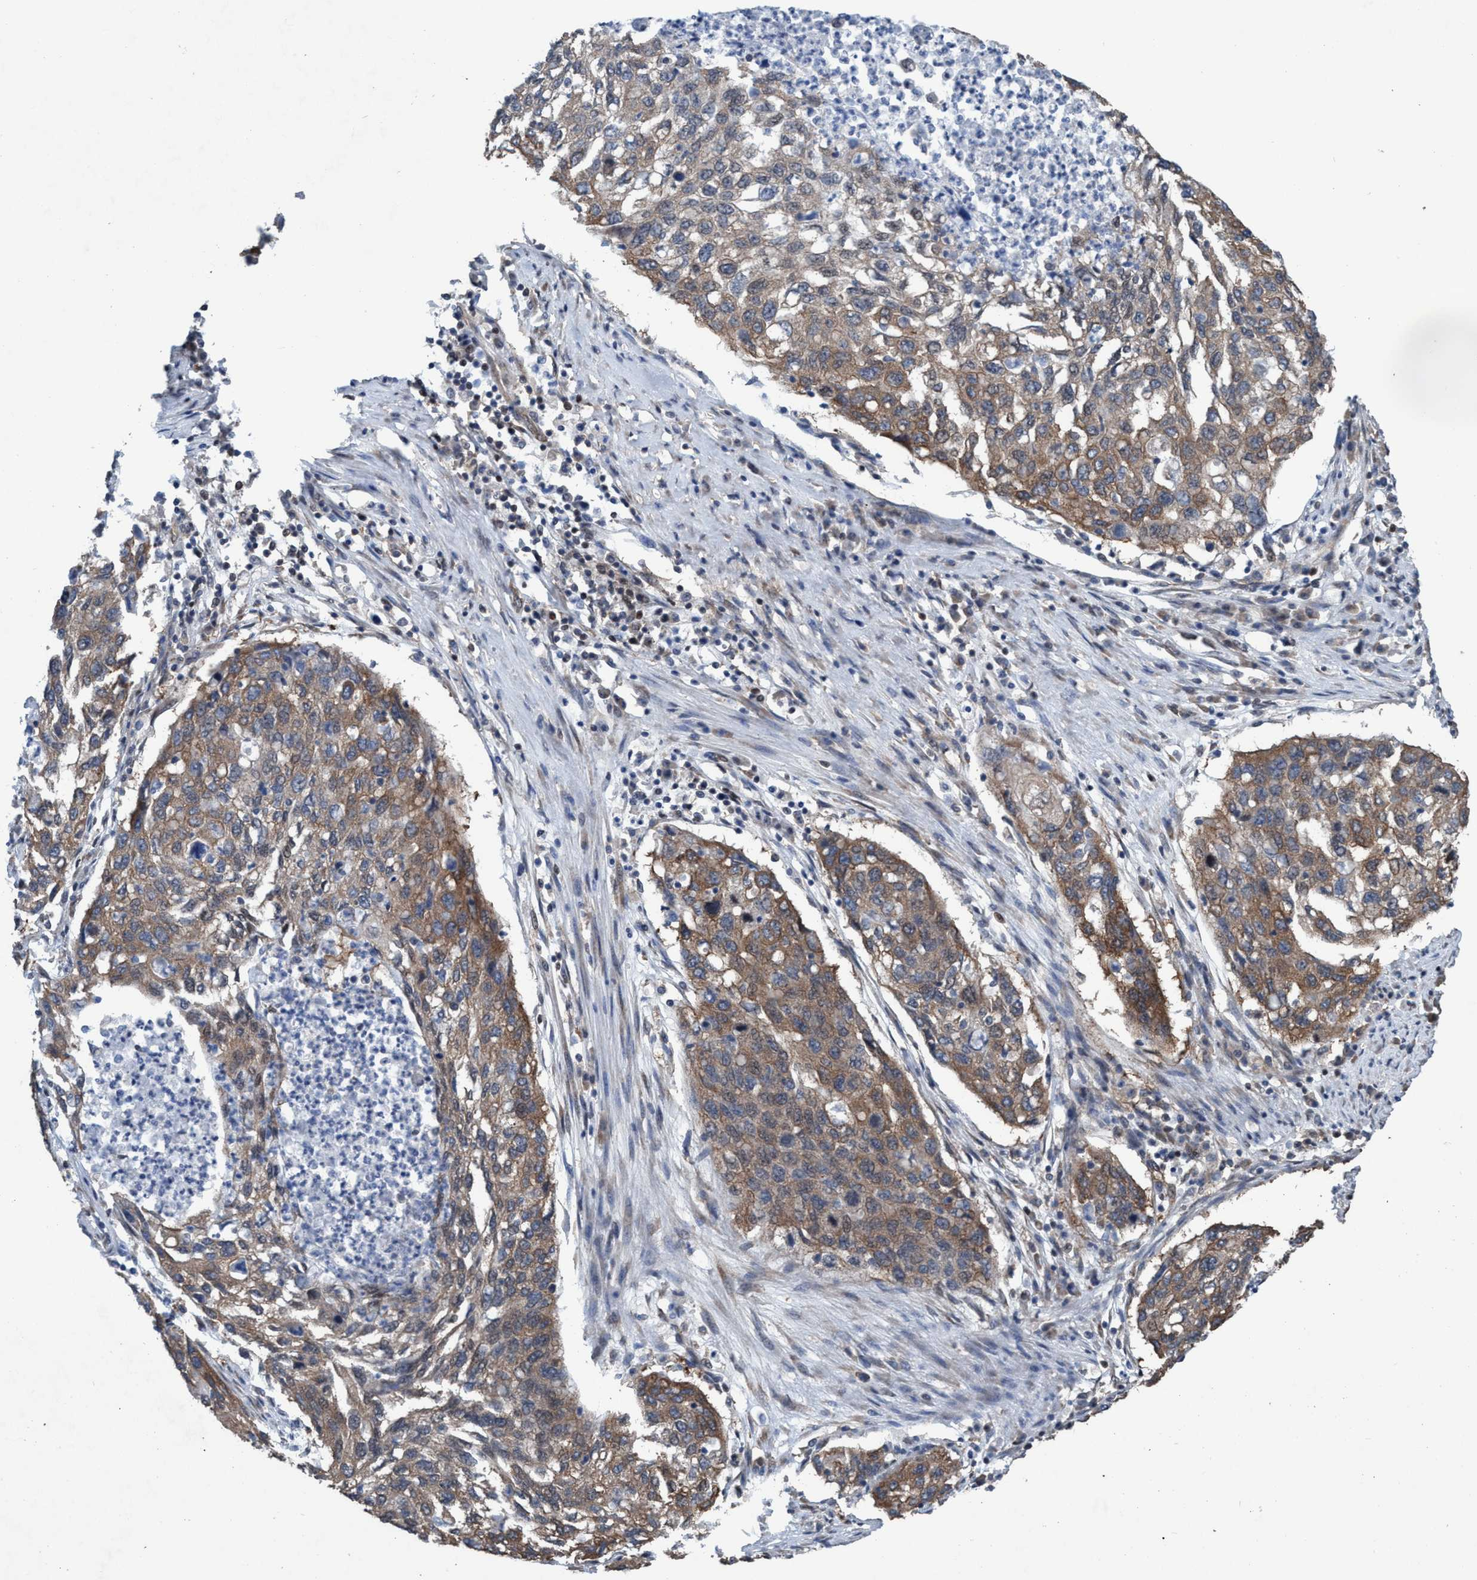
{"staining": {"intensity": "moderate", "quantity": ">75%", "location": "cytoplasmic/membranous"}, "tissue": "lung cancer", "cell_type": "Tumor cells", "image_type": "cancer", "snomed": [{"axis": "morphology", "description": "Squamous cell carcinoma, NOS"}, {"axis": "topography", "description": "Lung"}], "caption": "Tumor cells display medium levels of moderate cytoplasmic/membranous expression in about >75% of cells in lung cancer (squamous cell carcinoma).", "gene": "METAP2", "patient": {"sex": "female", "age": 63}}